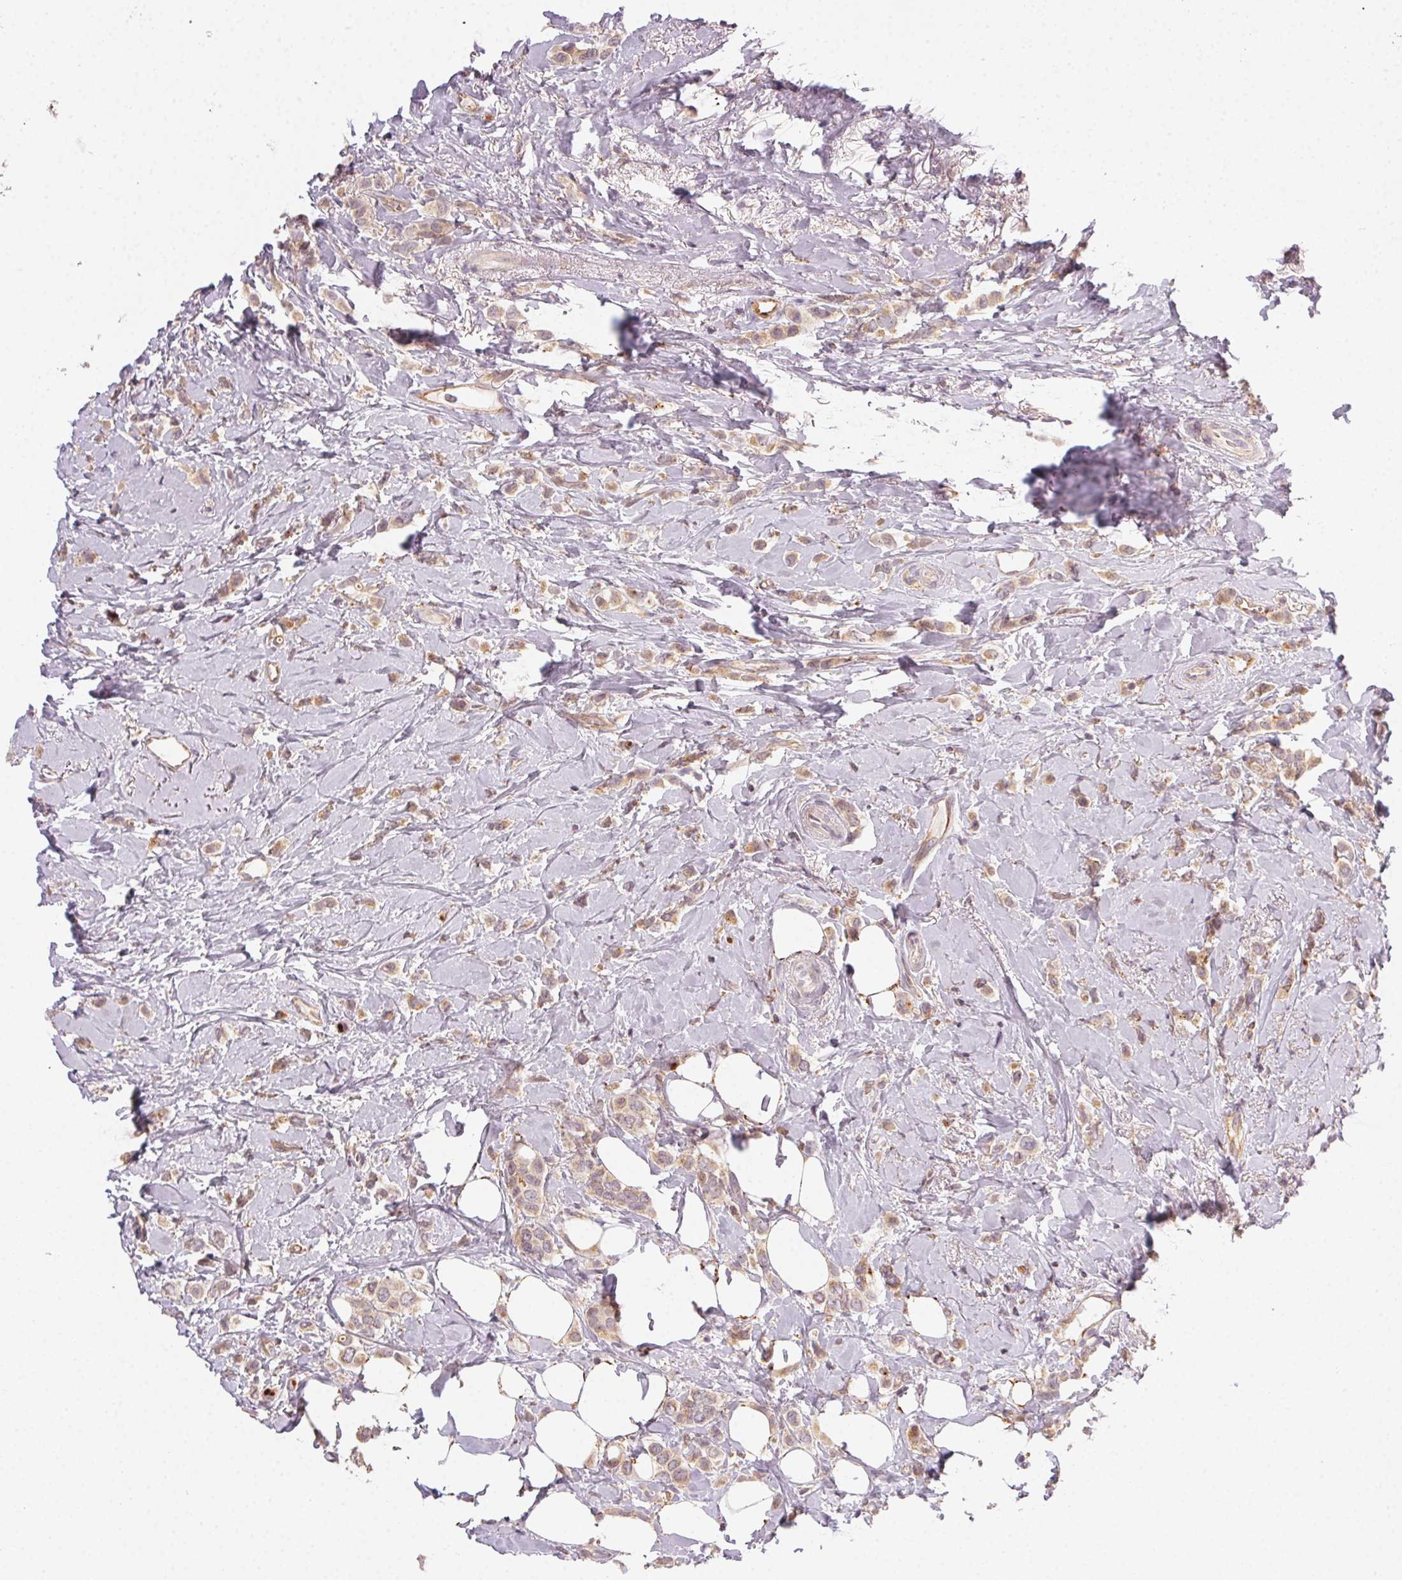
{"staining": {"intensity": "weak", "quantity": ">75%", "location": "cytoplasmic/membranous"}, "tissue": "breast cancer", "cell_type": "Tumor cells", "image_type": "cancer", "snomed": [{"axis": "morphology", "description": "Lobular carcinoma"}, {"axis": "topography", "description": "Breast"}], "caption": "This is an image of immunohistochemistry staining of breast lobular carcinoma, which shows weak staining in the cytoplasmic/membranous of tumor cells.", "gene": "NCOA4", "patient": {"sex": "female", "age": 66}}